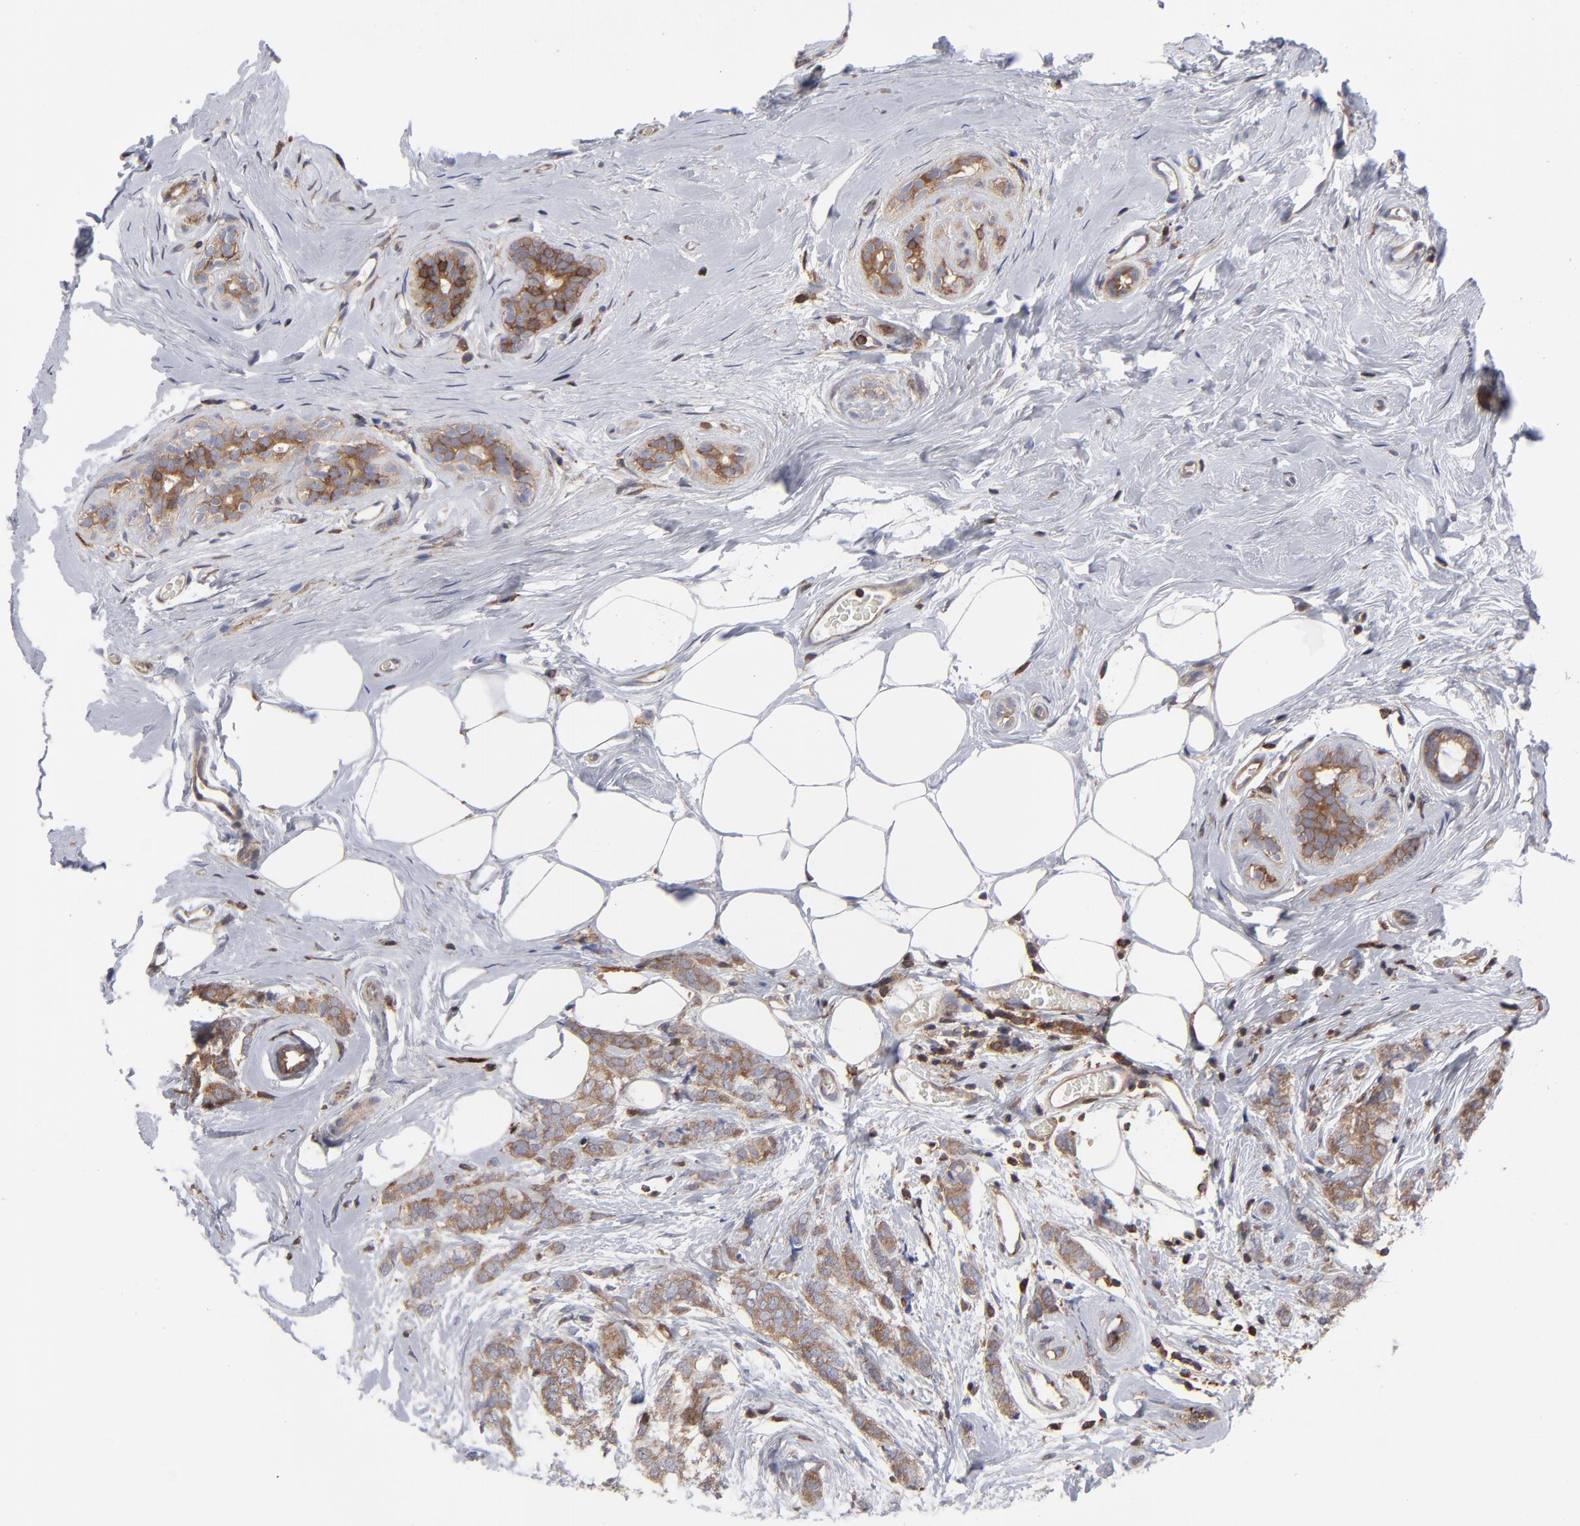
{"staining": {"intensity": "moderate", "quantity": ">75%", "location": "cytoplasmic/membranous"}, "tissue": "breast cancer", "cell_type": "Tumor cells", "image_type": "cancer", "snomed": [{"axis": "morphology", "description": "Lobular carcinoma"}, {"axis": "topography", "description": "Breast"}], "caption": "A medium amount of moderate cytoplasmic/membranous positivity is identified in about >75% of tumor cells in breast cancer (lobular carcinoma) tissue.", "gene": "MAP2K1", "patient": {"sex": "female", "age": 60}}